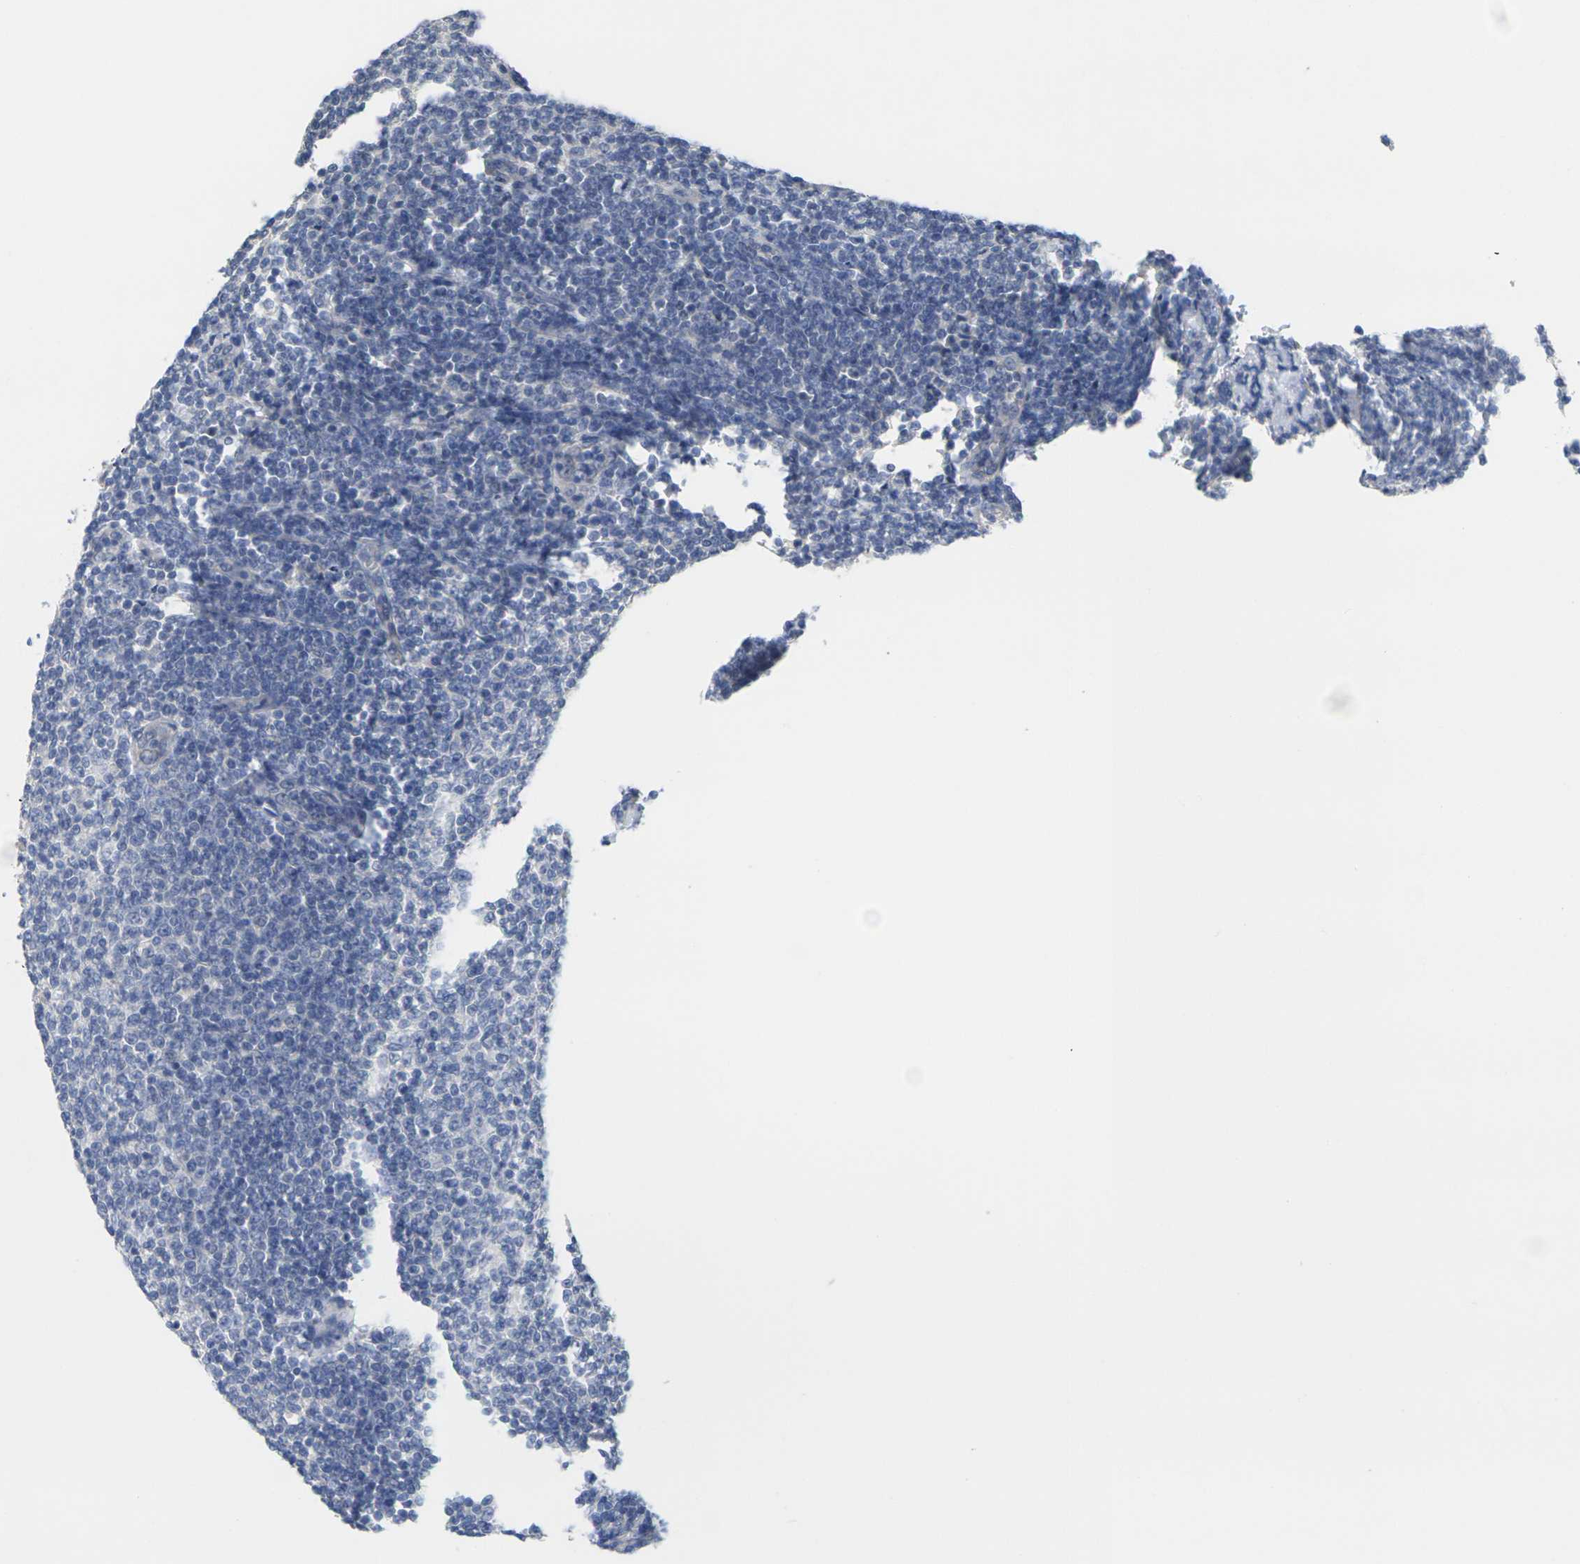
{"staining": {"intensity": "negative", "quantity": "none", "location": "none"}, "tissue": "lymphoma", "cell_type": "Tumor cells", "image_type": "cancer", "snomed": [{"axis": "morphology", "description": "Malignant lymphoma, non-Hodgkin's type, Low grade"}, {"axis": "topography", "description": "Lymph node"}], "caption": "Immunohistochemical staining of human malignant lymphoma, non-Hodgkin's type (low-grade) shows no significant positivity in tumor cells.", "gene": "TNNI3", "patient": {"sex": "male", "age": 66}}